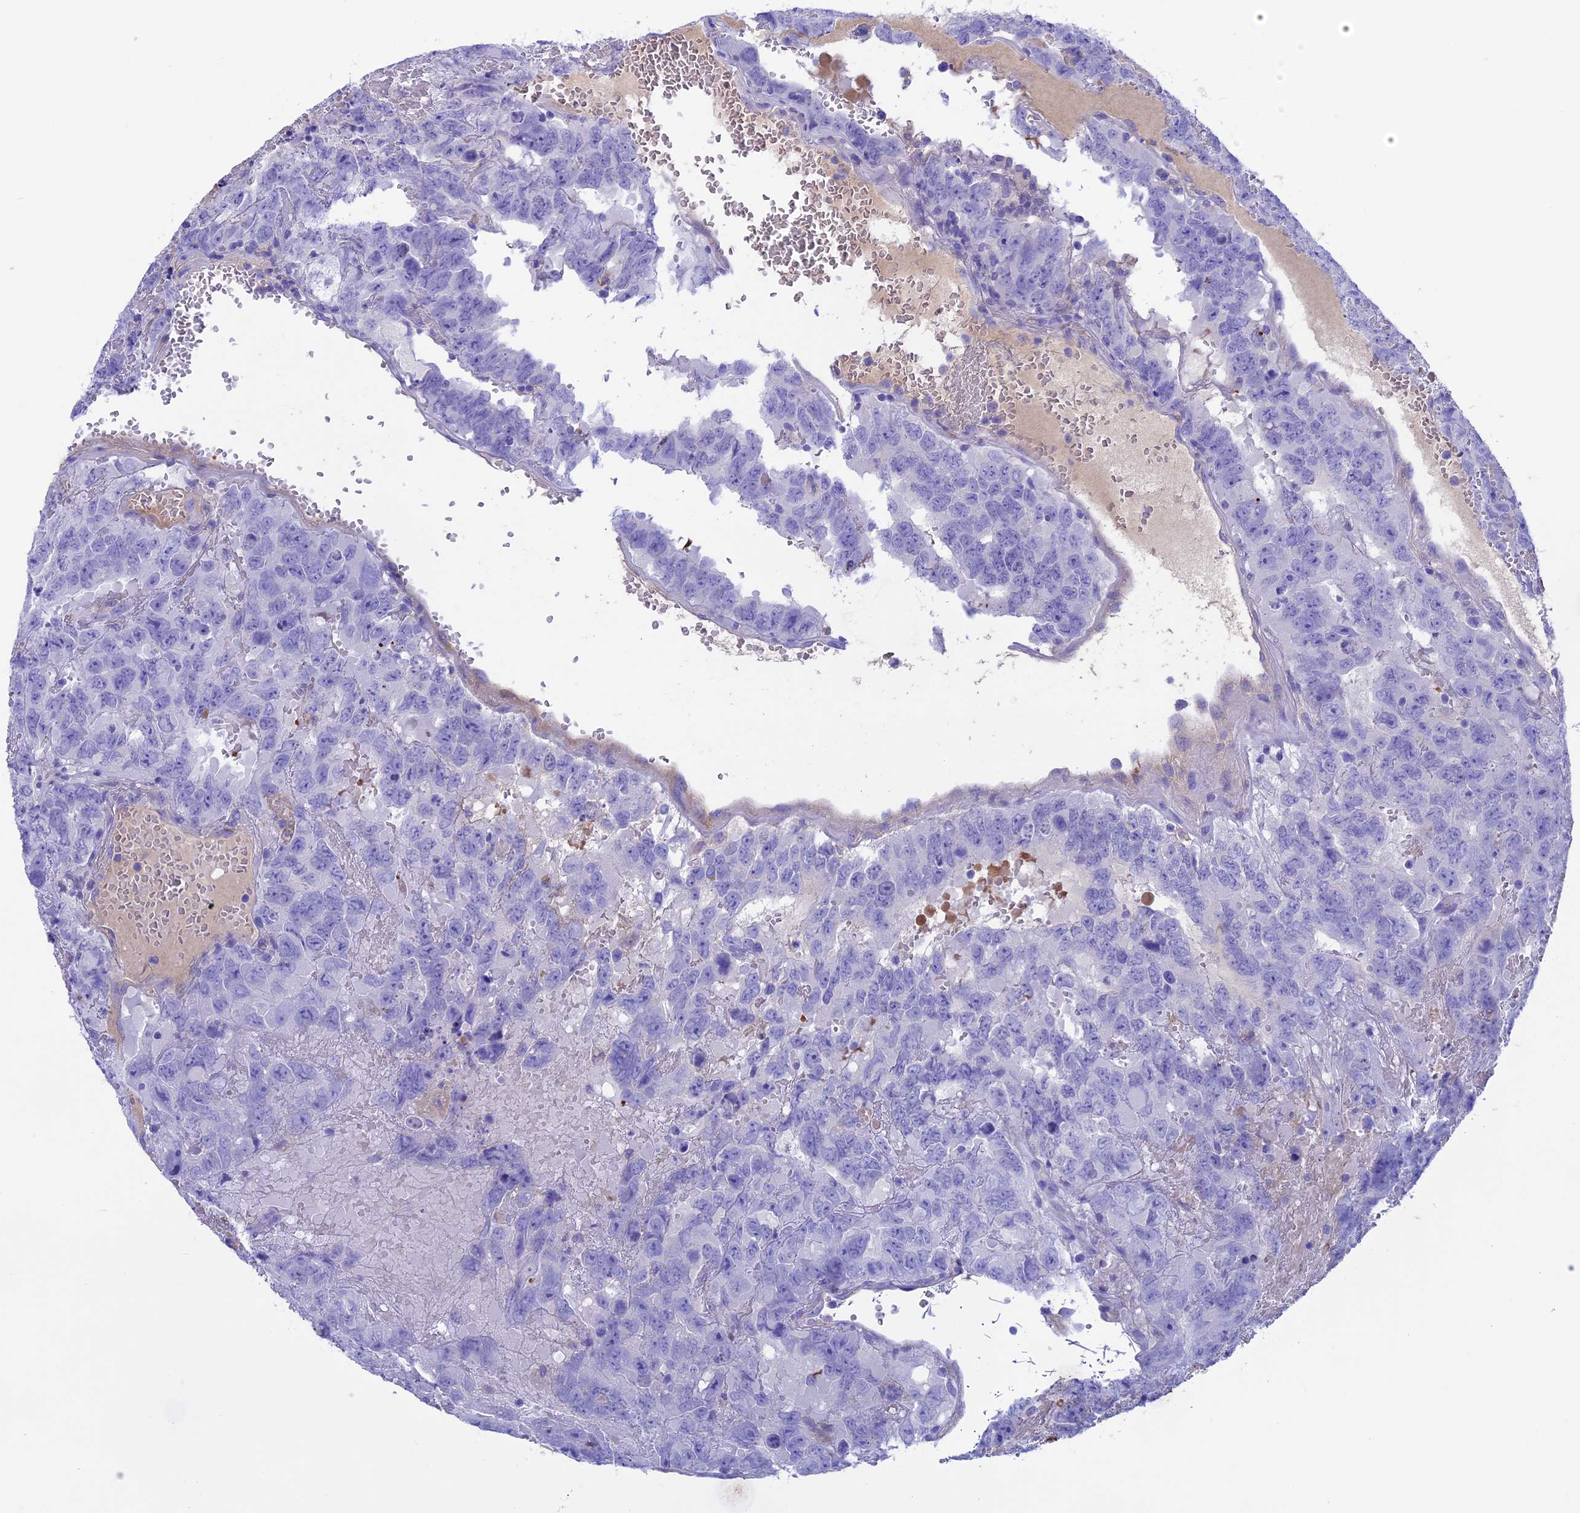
{"staining": {"intensity": "negative", "quantity": "none", "location": "none"}, "tissue": "testis cancer", "cell_type": "Tumor cells", "image_type": "cancer", "snomed": [{"axis": "morphology", "description": "Carcinoma, Embryonal, NOS"}, {"axis": "topography", "description": "Testis"}], "caption": "This is a photomicrograph of immunohistochemistry staining of testis cancer, which shows no positivity in tumor cells.", "gene": "IGSF6", "patient": {"sex": "male", "age": 45}}